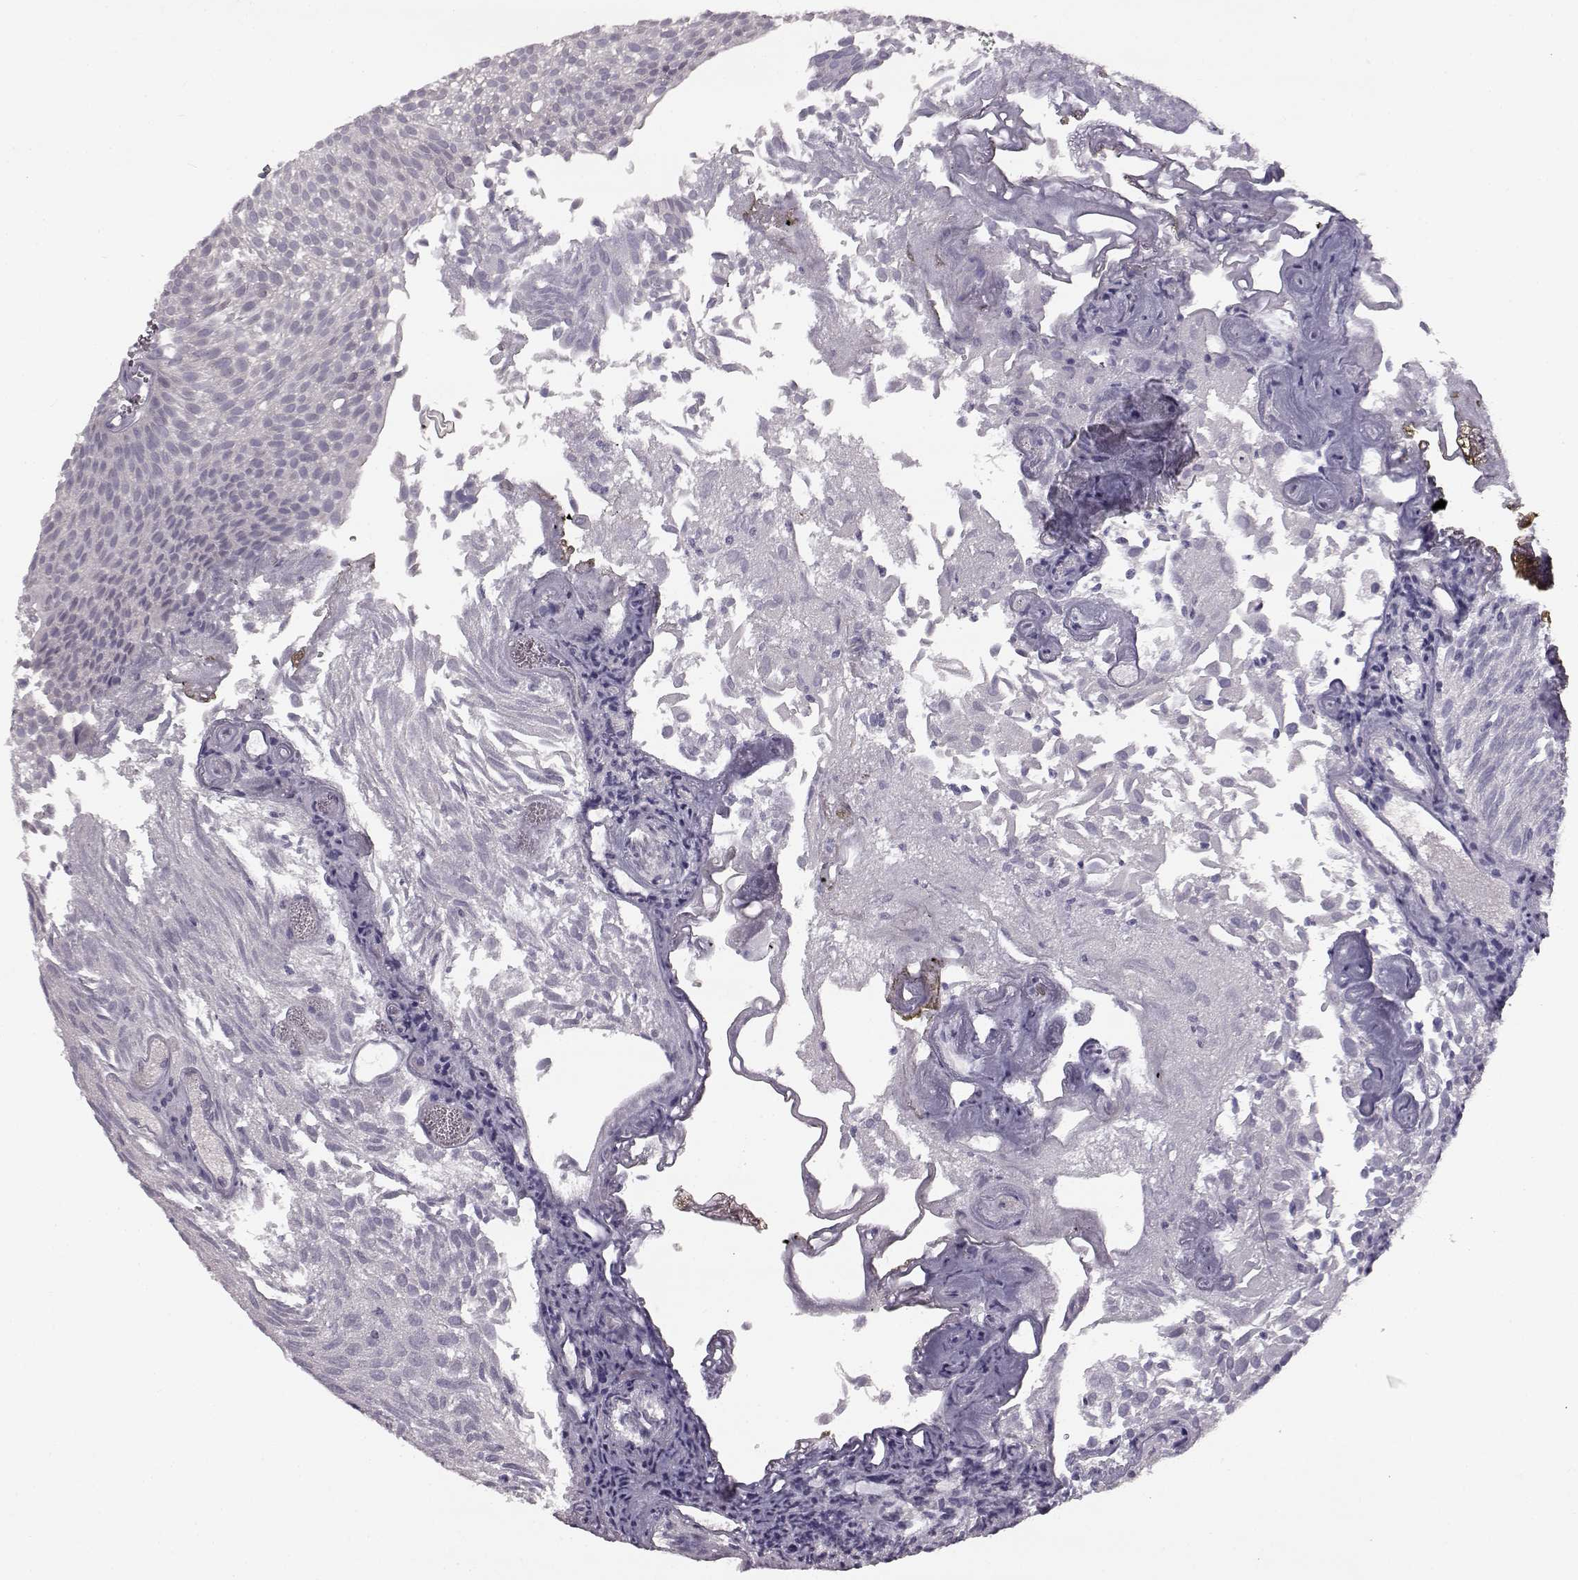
{"staining": {"intensity": "negative", "quantity": "none", "location": "none"}, "tissue": "urothelial cancer", "cell_type": "Tumor cells", "image_type": "cancer", "snomed": [{"axis": "morphology", "description": "Urothelial carcinoma, Low grade"}, {"axis": "topography", "description": "Urinary bladder"}], "caption": "High power microscopy image of an IHC histopathology image of urothelial carcinoma (low-grade), revealing no significant staining in tumor cells.", "gene": "SPAG17", "patient": {"sex": "male", "age": 52}}